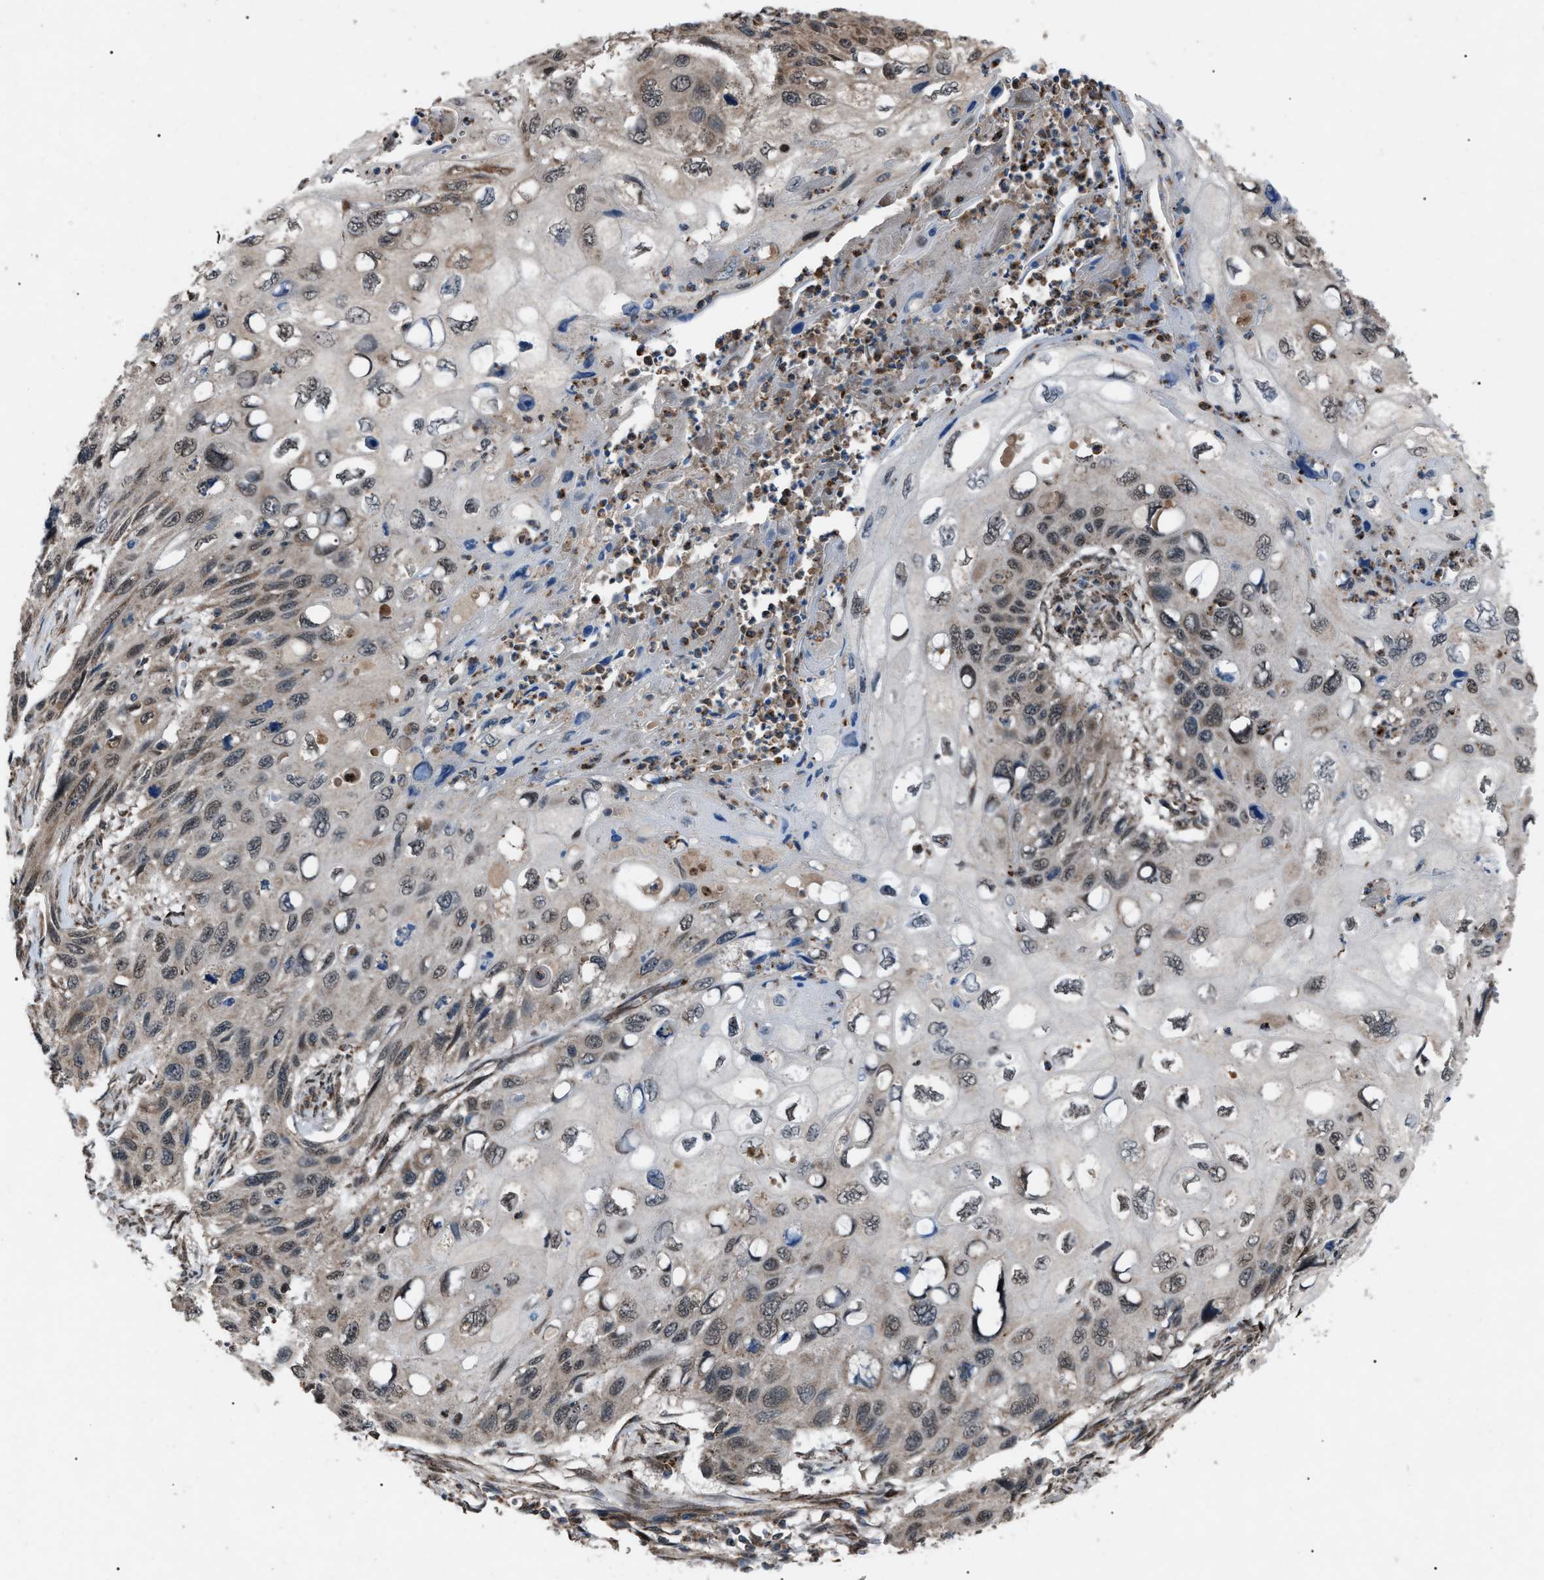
{"staining": {"intensity": "moderate", "quantity": "25%-75%", "location": "cytoplasmic/membranous"}, "tissue": "cervical cancer", "cell_type": "Tumor cells", "image_type": "cancer", "snomed": [{"axis": "morphology", "description": "Squamous cell carcinoma, NOS"}, {"axis": "topography", "description": "Cervix"}], "caption": "Immunohistochemistry (IHC) of human cervical cancer (squamous cell carcinoma) reveals medium levels of moderate cytoplasmic/membranous staining in approximately 25%-75% of tumor cells. (DAB (3,3'-diaminobenzidine) IHC with brightfield microscopy, high magnification).", "gene": "ZFAND2A", "patient": {"sex": "female", "age": 70}}